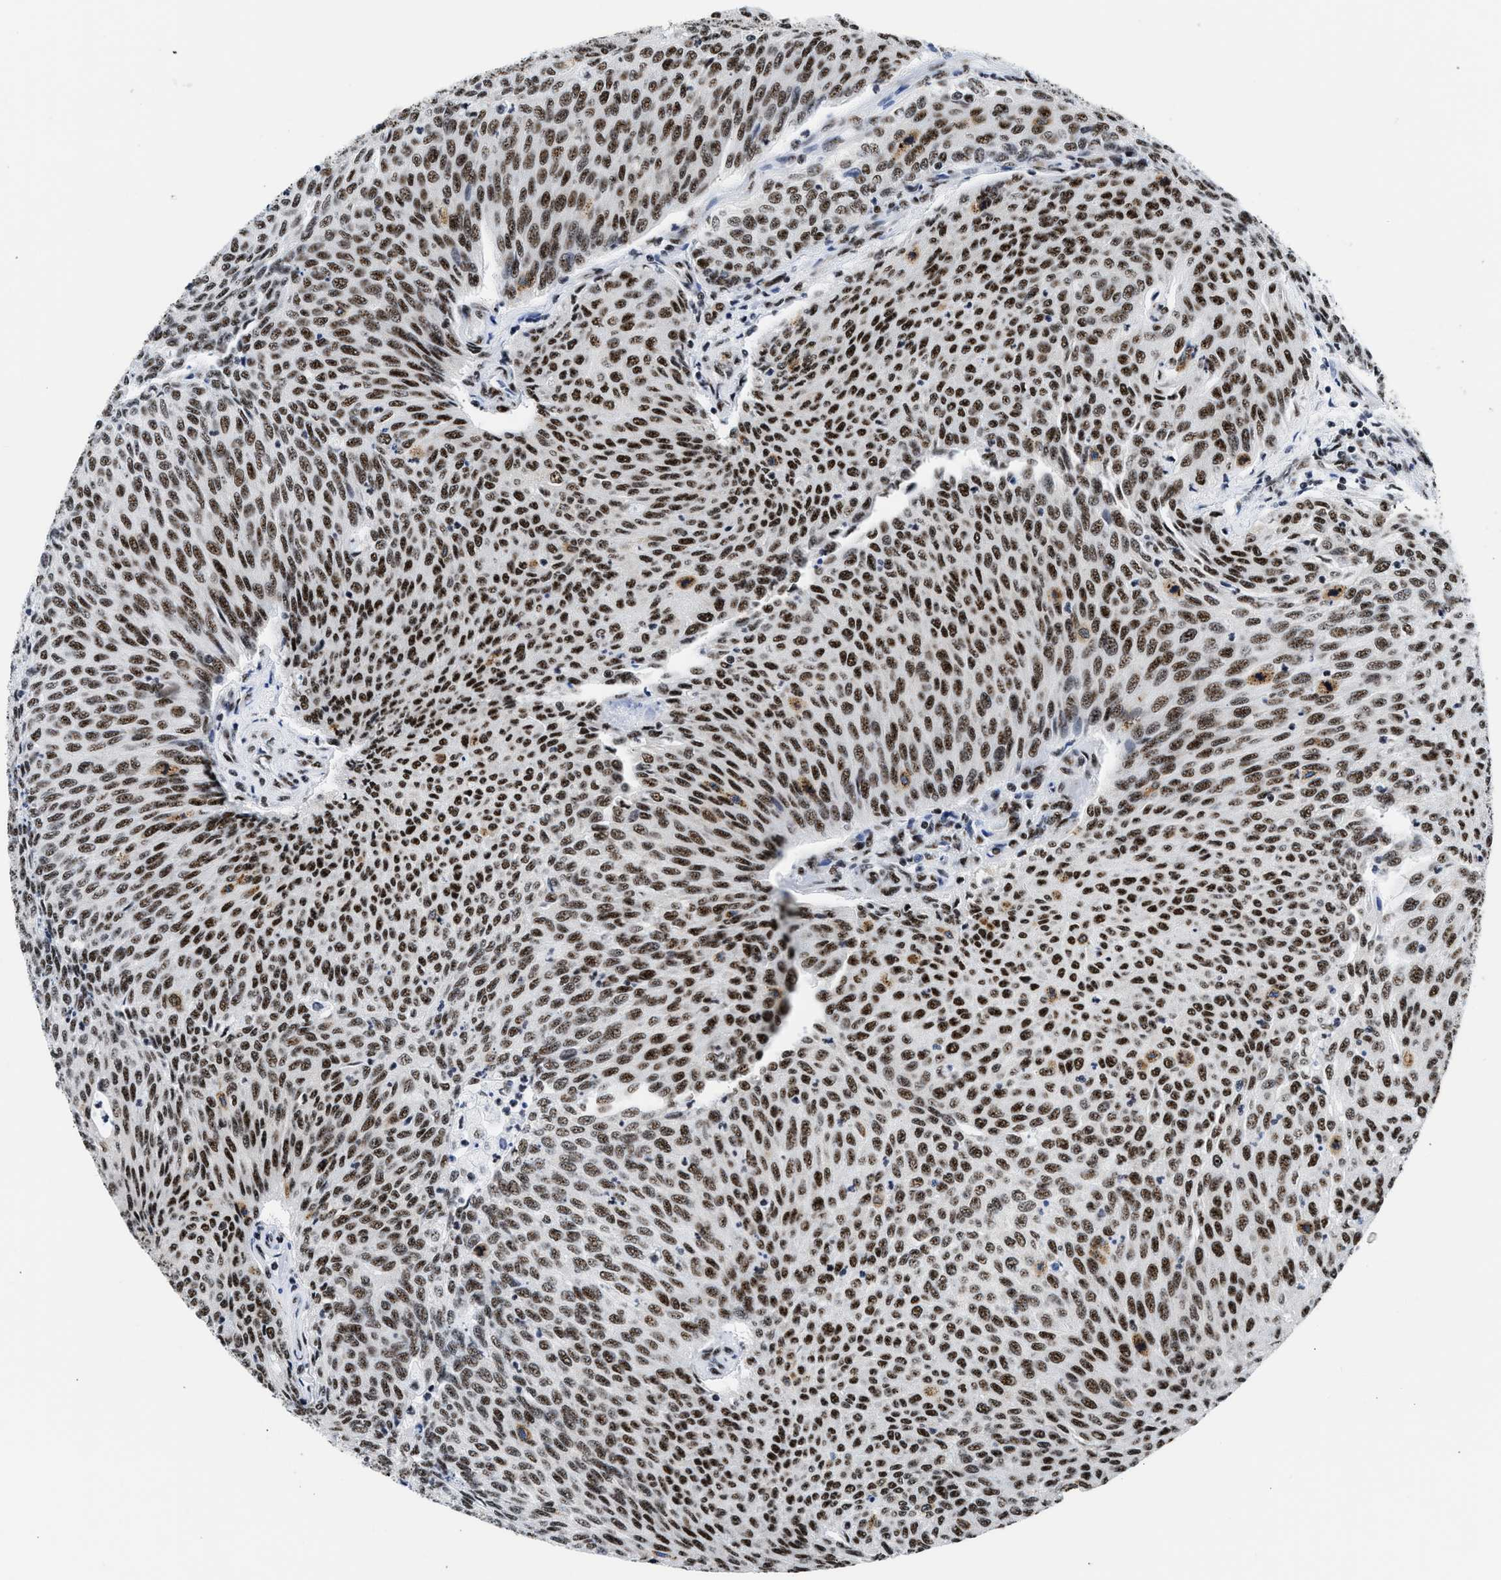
{"staining": {"intensity": "strong", "quantity": ">75%", "location": "nuclear"}, "tissue": "urothelial cancer", "cell_type": "Tumor cells", "image_type": "cancer", "snomed": [{"axis": "morphology", "description": "Urothelial carcinoma, Low grade"}, {"axis": "topography", "description": "Urinary bladder"}], "caption": "Tumor cells exhibit strong nuclear positivity in about >75% of cells in urothelial cancer.", "gene": "RBM8A", "patient": {"sex": "female", "age": 79}}